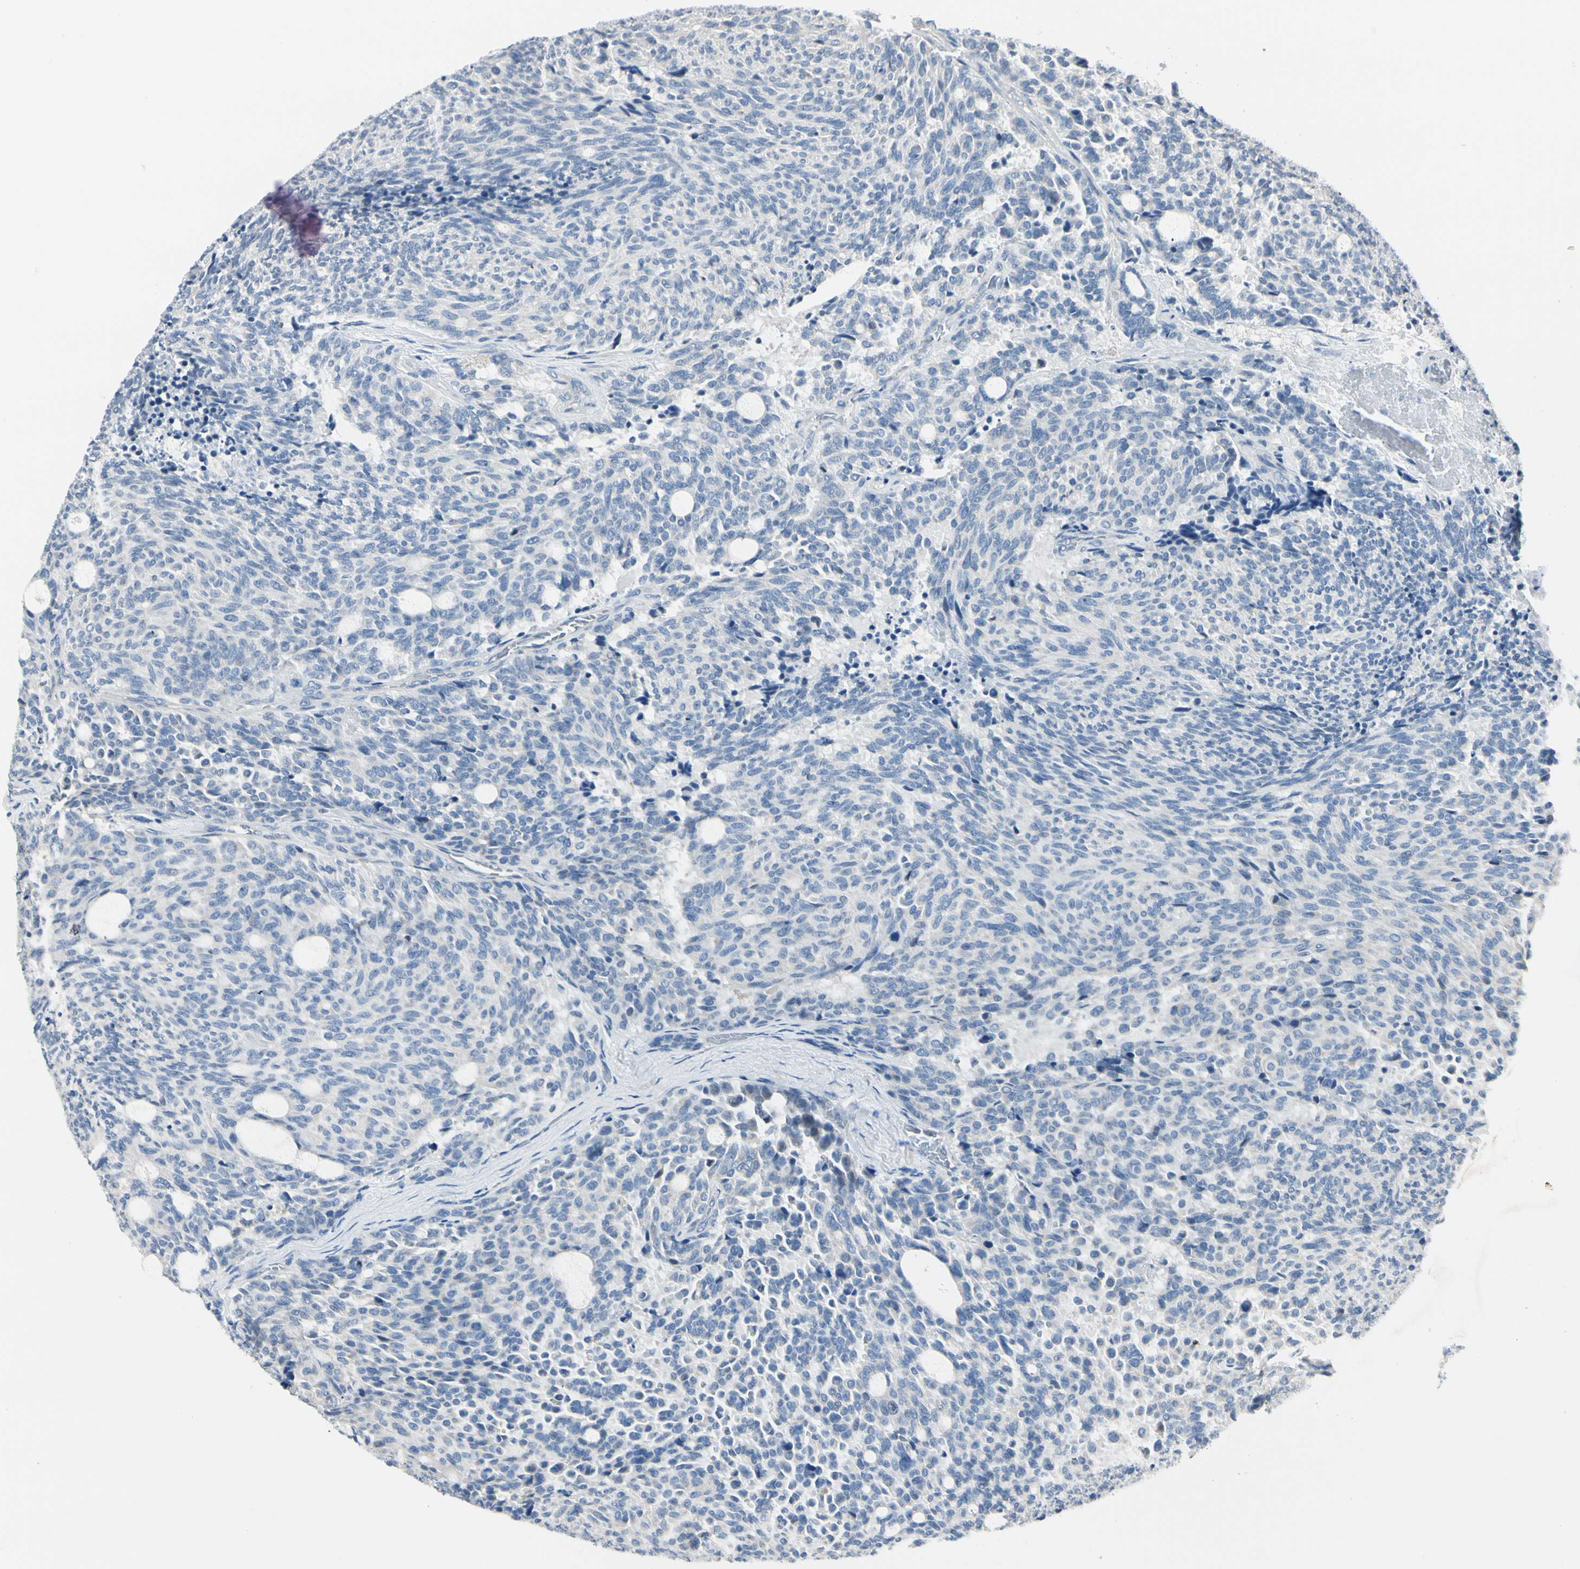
{"staining": {"intensity": "negative", "quantity": "none", "location": "none"}, "tissue": "carcinoid", "cell_type": "Tumor cells", "image_type": "cancer", "snomed": [{"axis": "morphology", "description": "Carcinoid, malignant, NOS"}, {"axis": "topography", "description": "Pancreas"}], "caption": "DAB (3,3'-diaminobenzidine) immunohistochemical staining of carcinoid (malignant) exhibits no significant expression in tumor cells. The staining was performed using DAB (3,3'-diaminobenzidine) to visualize the protein expression in brown, while the nuclei were stained in blue with hematoxylin (Magnification: 20x).", "gene": "GPR153", "patient": {"sex": "female", "age": 54}}